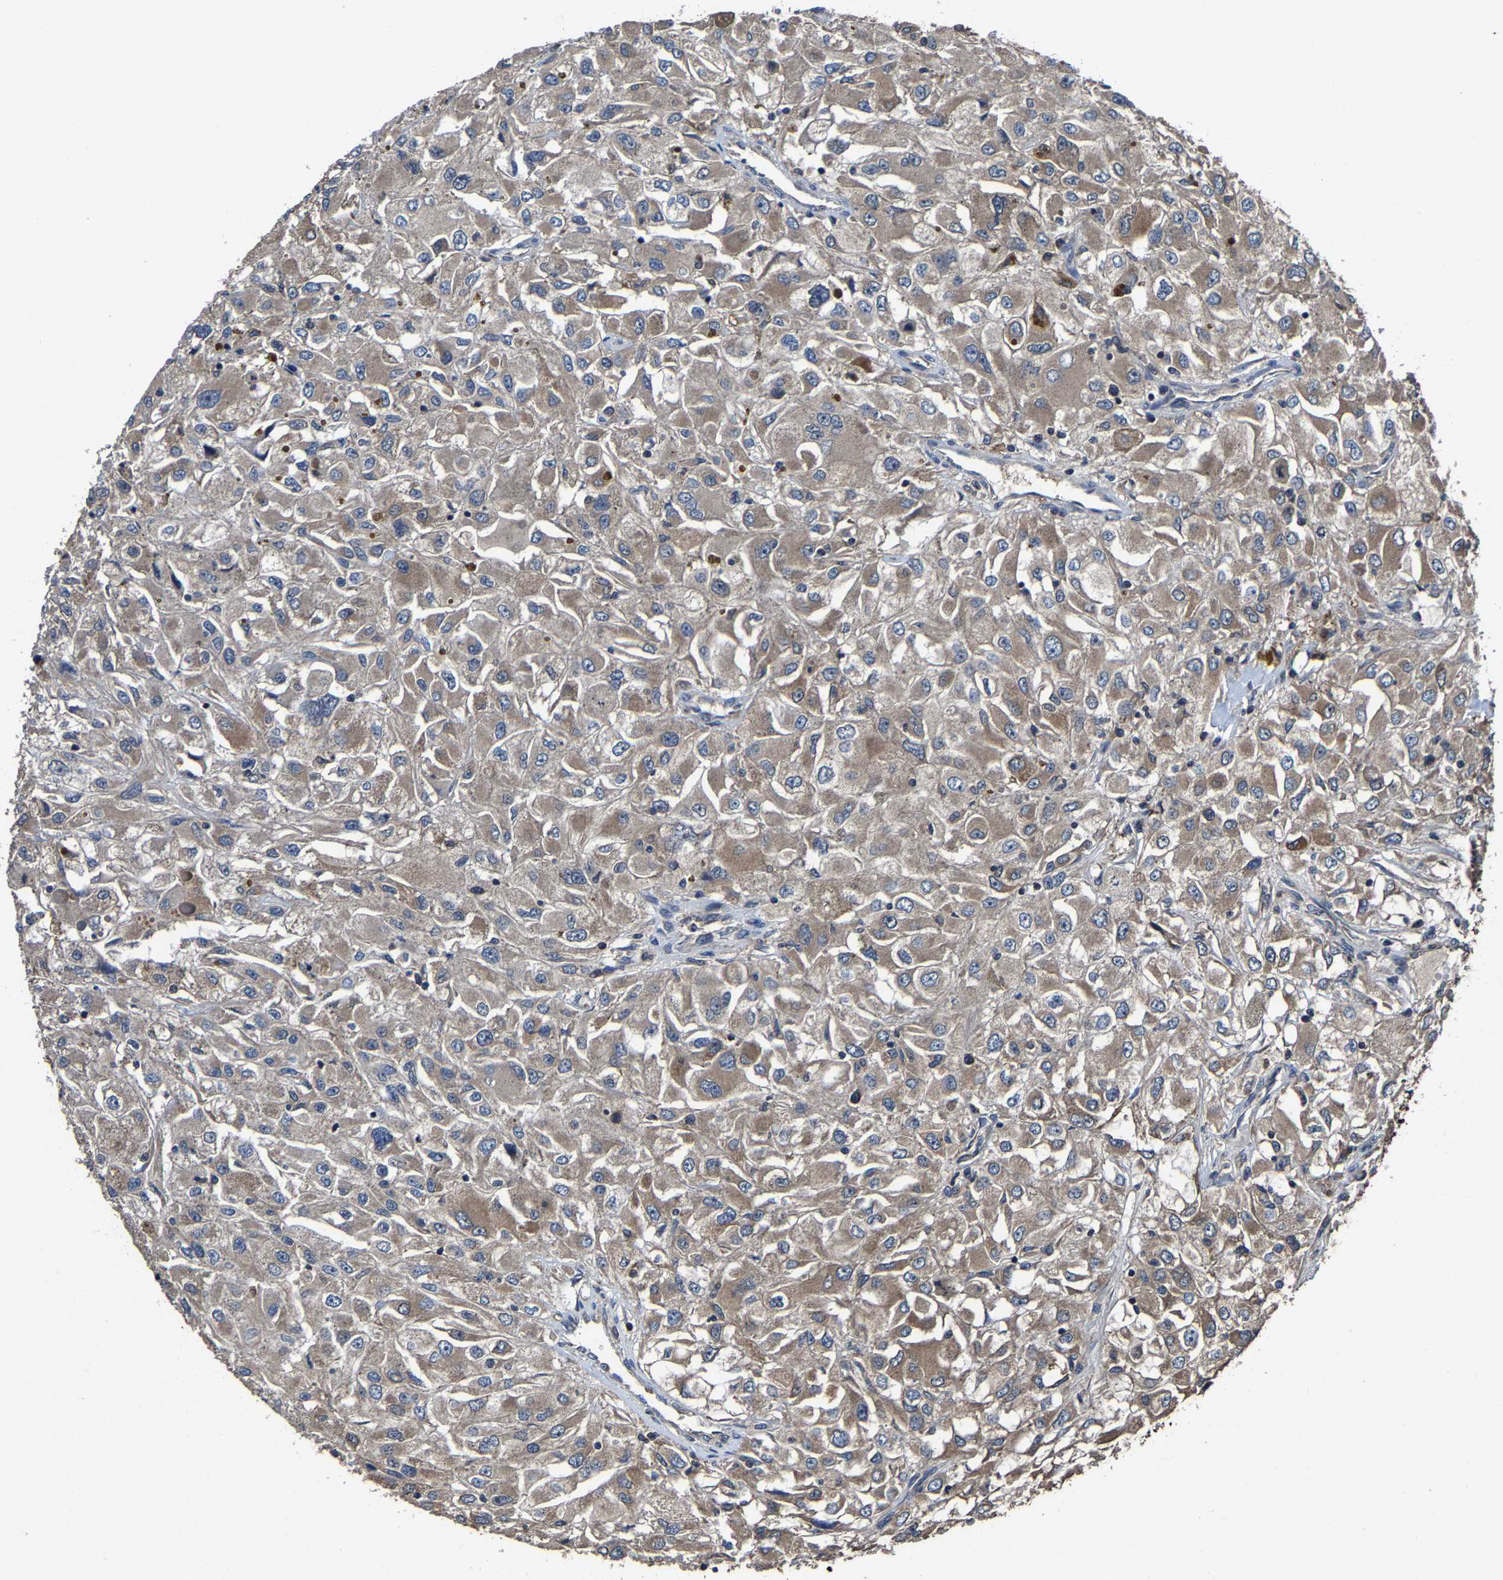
{"staining": {"intensity": "weak", "quantity": ">75%", "location": "cytoplasmic/membranous"}, "tissue": "renal cancer", "cell_type": "Tumor cells", "image_type": "cancer", "snomed": [{"axis": "morphology", "description": "Adenocarcinoma, NOS"}, {"axis": "topography", "description": "Kidney"}], "caption": "Immunohistochemical staining of human renal adenocarcinoma reveals weak cytoplasmic/membranous protein expression in approximately >75% of tumor cells.", "gene": "EBAG9", "patient": {"sex": "female", "age": 52}}